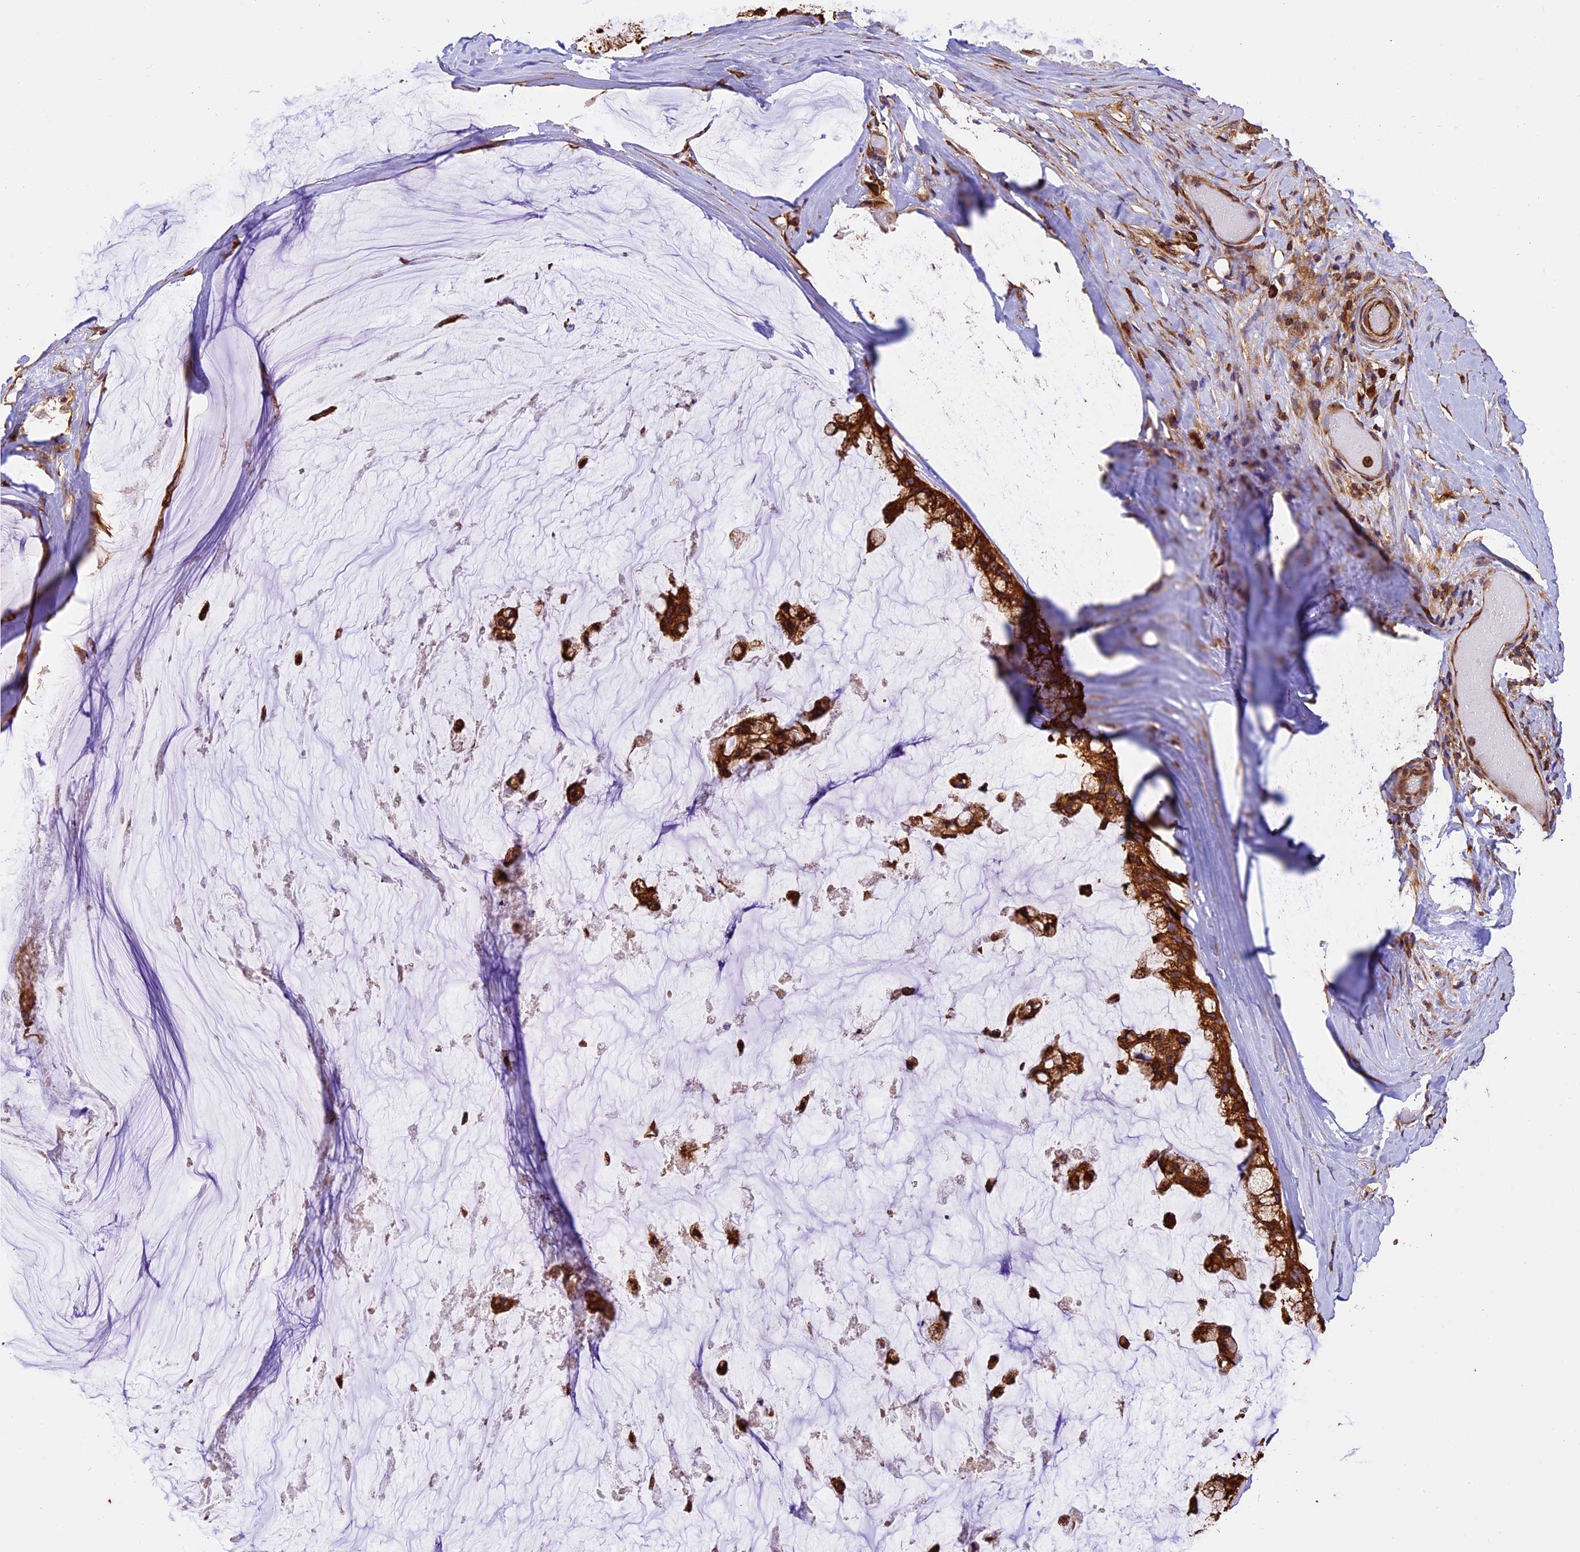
{"staining": {"intensity": "strong", "quantity": ">75%", "location": "cytoplasmic/membranous"}, "tissue": "ovarian cancer", "cell_type": "Tumor cells", "image_type": "cancer", "snomed": [{"axis": "morphology", "description": "Cystadenocarcinoma, mucinous, NOS"}, {"axis": "topography", "description": "Ovary"}], "caption": "The micrograph reveals staining of ovarian mucinous cystadenocarcinoma, revealing strong cytoplasmic/membranous protein expression (brown color) within tumor cells.", "gene": "KARS1", "patient": {"sex": "female", "age": 39}}